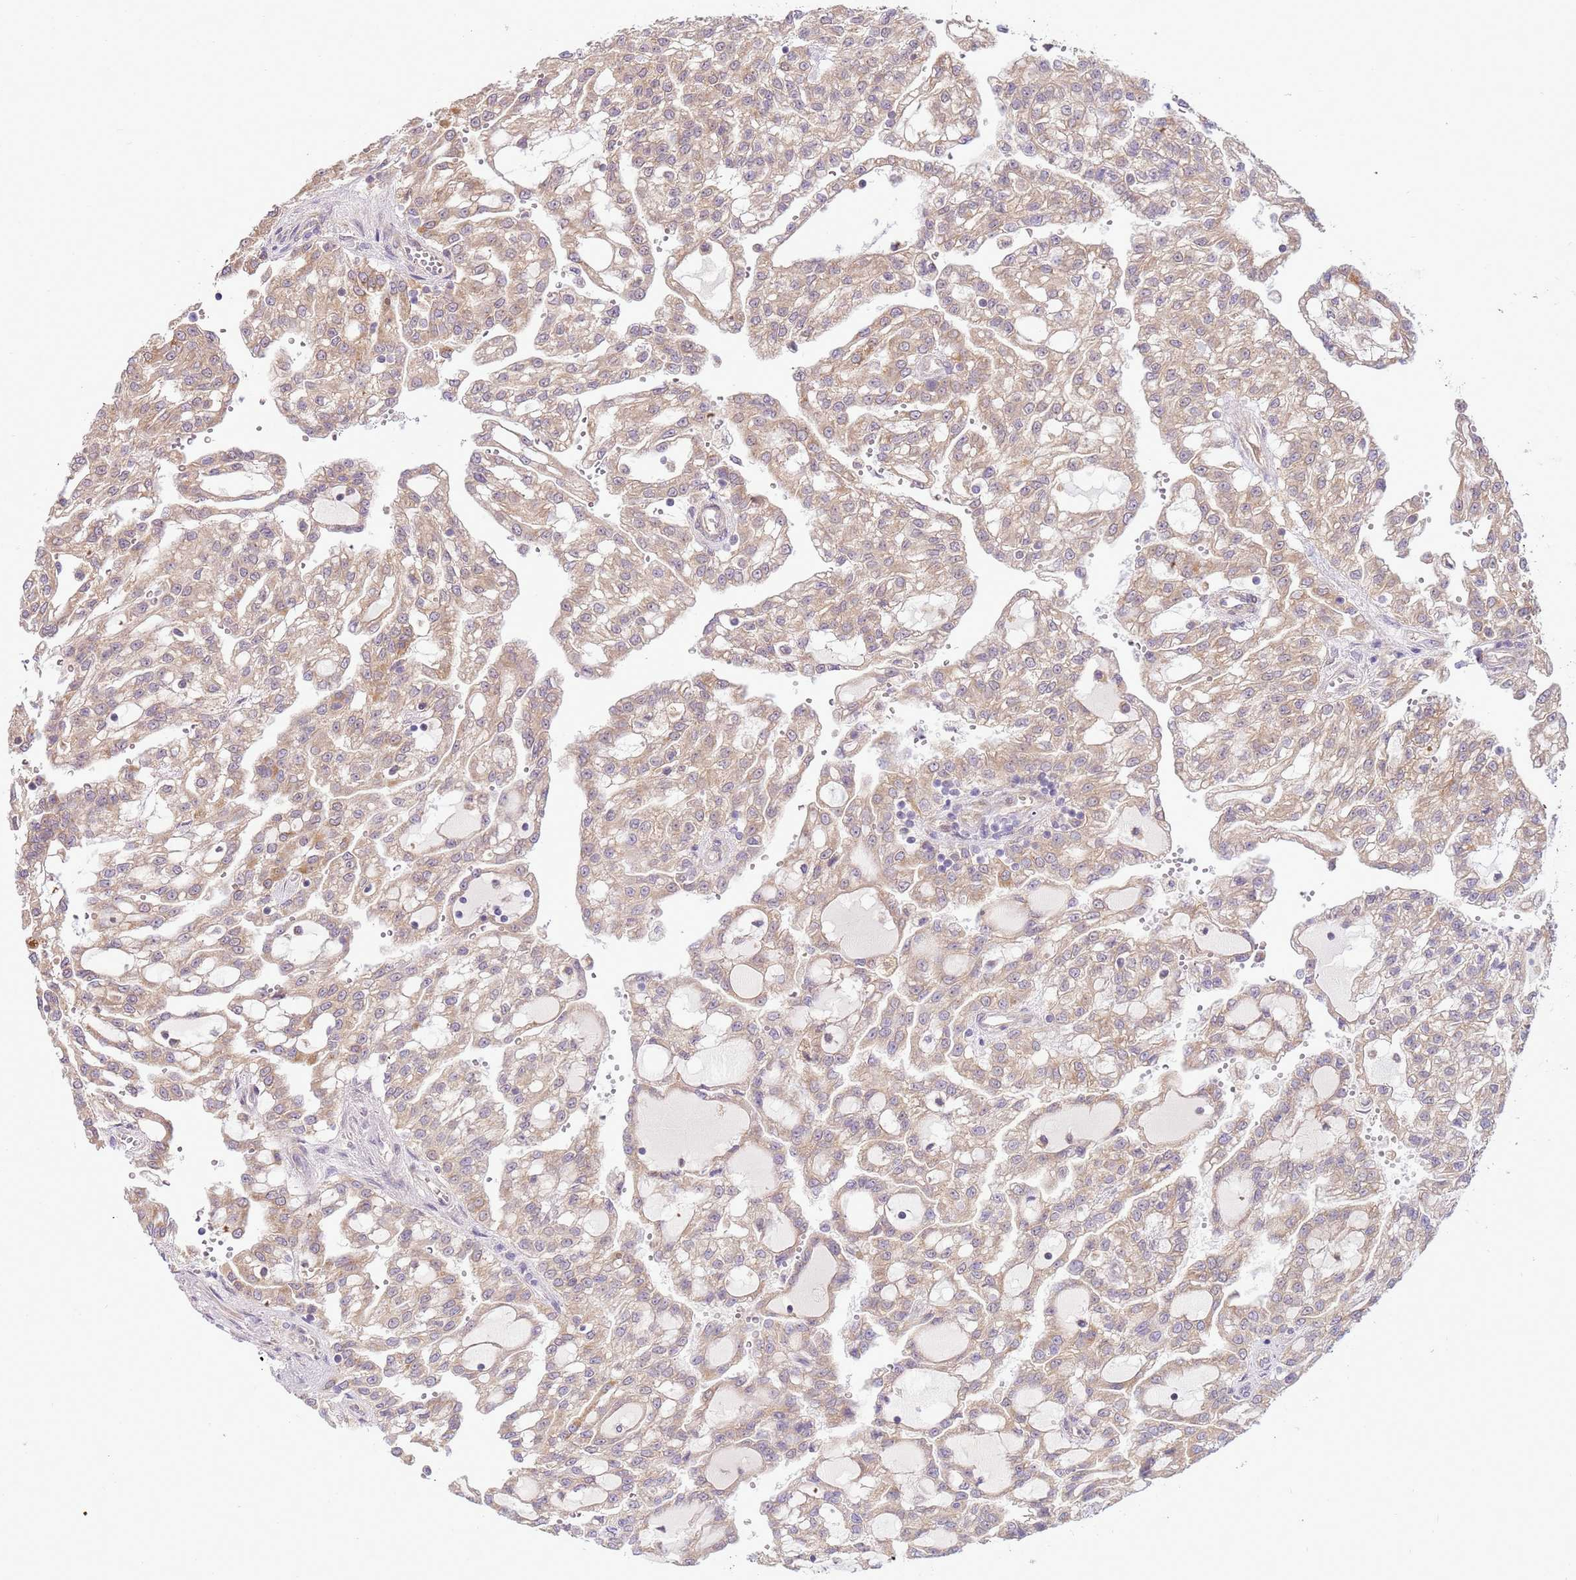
{"staining": {"intensity": "moderate", "quantity": "<25%", "location": "cytoplasmic/membranous"}, "tissue": "renal cancer", "cell_type": "Tumor cells", "image_type": "cancer", "snomed": [{"axis": "morphology", "description": "Adenocarcinoma, NOS"}, {"axis": "topography", "description": "Kidney"}], "caption": "IHC staining of renal cancer, which exhibits low levels of moderate cytoplasmic/membranous expression in about <25% of tumor cells indicating moderate cytoplasmic/membranous protein expression. The staining was performed using DAB (3,3'-diaminobenzidine) (brown) for protein detection and nuclei were counterstained in hematoxylin (blue).", "gene": "SCARA3", "patient": {"sex": "male", "age": 63}}